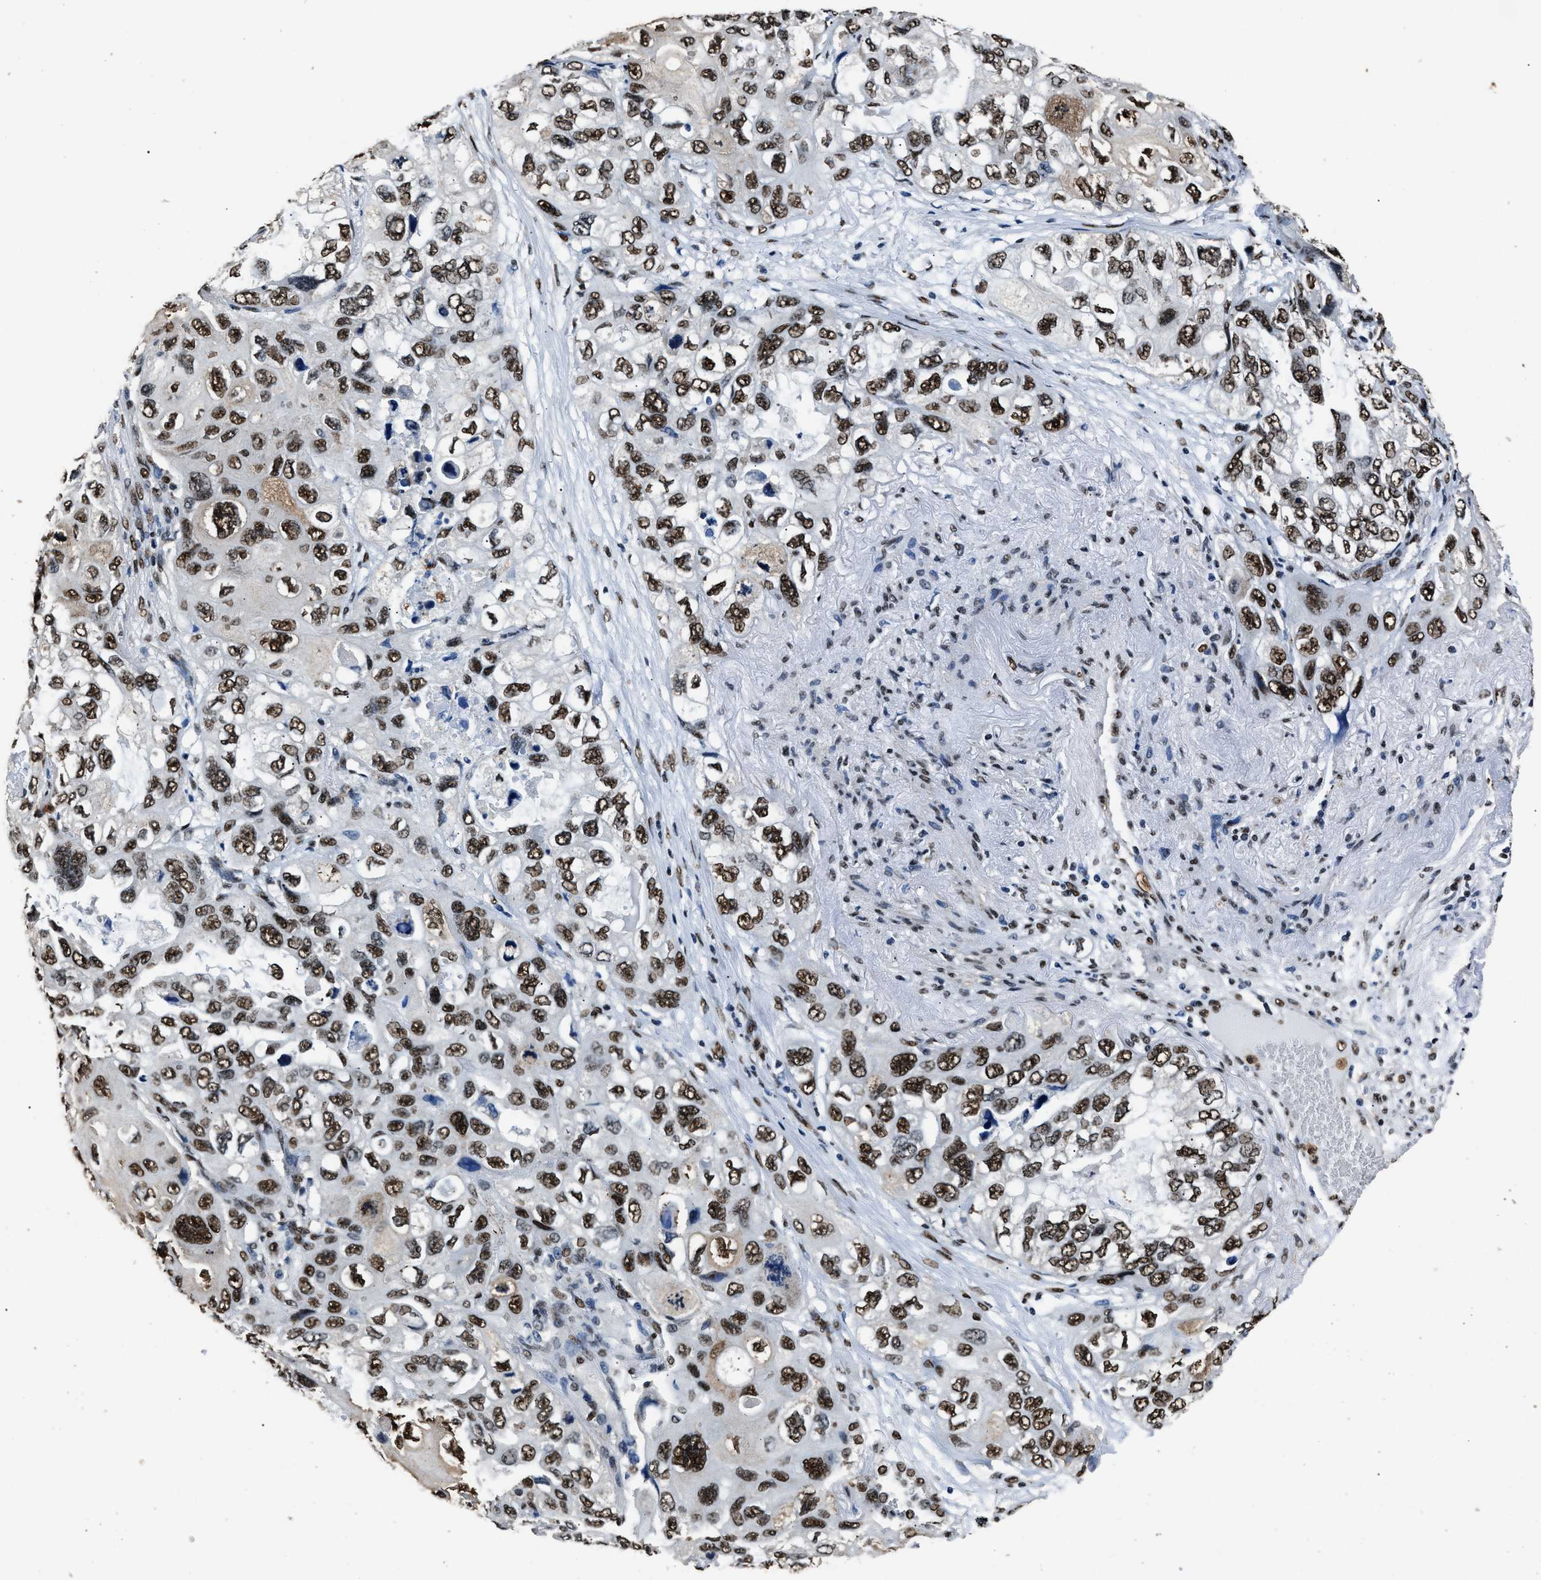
{"staining": {"intensity": "moderate", "quantity": ">75%", "location": "nuclear"}, "tissue": "lung cancer", "cell_type": "Tumor cells", "image_type": "cancer", "snomed": [{"axis": "morphology", "description": "Squamous cell carcinoma, NOS"}, {"axis": "topography", "description": "Lung"}], "caption": "Brown immunohistochemical staining in lung cancer (squamous cell carcinoma) shows moderate nuclear expression in approximately >75% of tumor cells. (DAB (3,3'-diaminobenzidine) IHC, brown staining for protein, blue staining for nuclei).", "gene": "SAFB", "patient": {"sex": "female", "age": 73}}